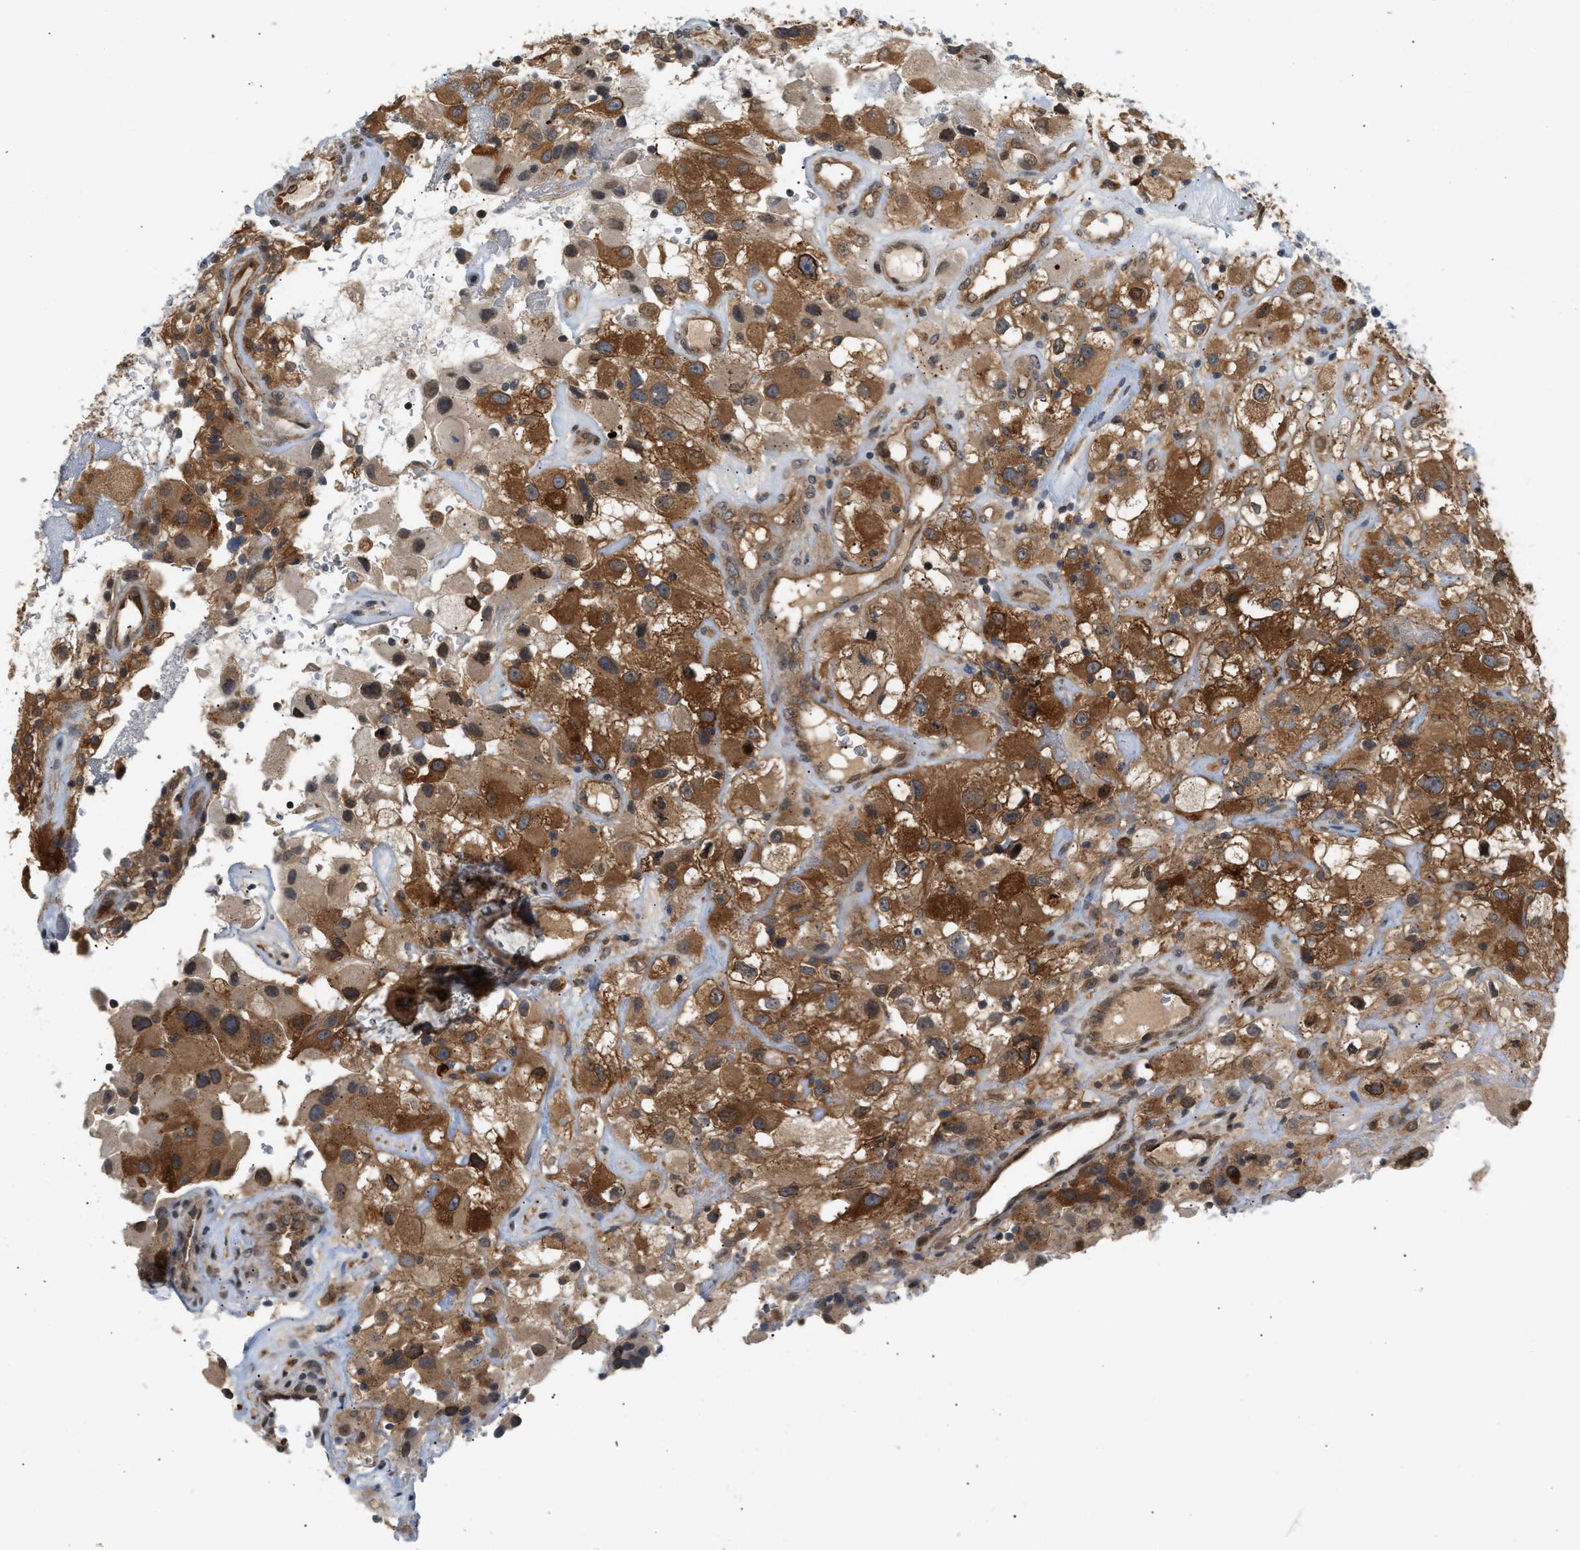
{"staining": {"intensity": "moderate", "quantity": ">75%", "location": "cytoplasmic/membranous"}, "tissue": "renal cancer", "cell_type": "Tumor cells", "image_type": "cancer", "snomed": [{"axis": "morphology", "description": "Adenocarcinoma, NOS"}, {"axis": "topography", "description": "Kidney"}], "caption": "This image reveals immunohistochemistry staining of human renal adenocarcinoma, with medium moderate cytoplasmic/membranous expression in about >75% of tumor cells.", "gene": "MAP2K5", "patient": {"sex": "female", "age": 52}}